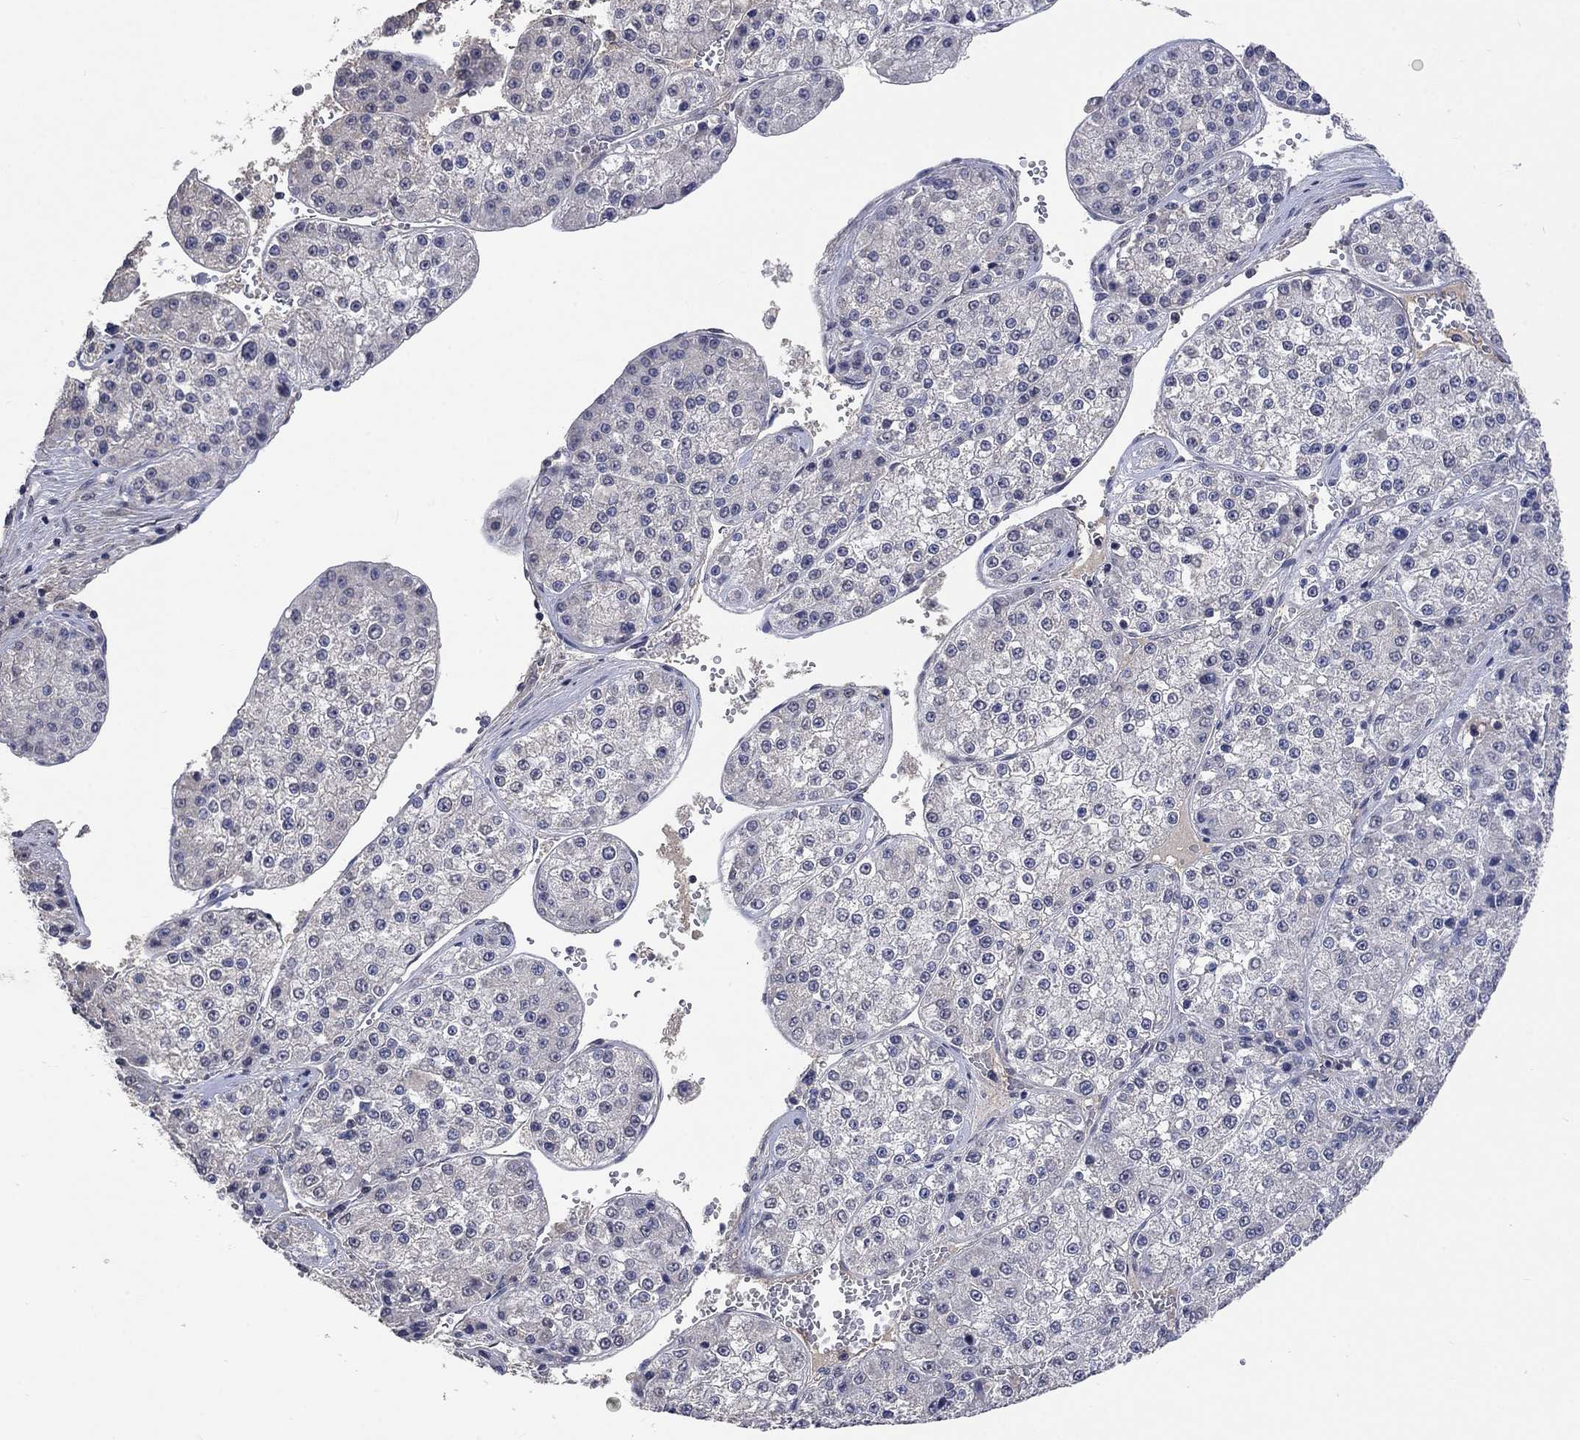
{"staining": {"intensity": "negative", "quantity": "none", "location": "none"}, "tissue": "liver cancer", "cell_type": "Tumor cells", "image_type": "cancer", "snomed": [{"axis": "morphology", "description": "Carcinoma, Hepatocellular, NOS"}, {"axis": "topography", "description": "Liver"}], "caption": "This is an immunohistochemistry photomicrograph of human liver hepatocellular carcinoma. There is no expression in tumor cells.", "gene": "ZBTB18", "patient": {"sex": "female", "age": 73}}